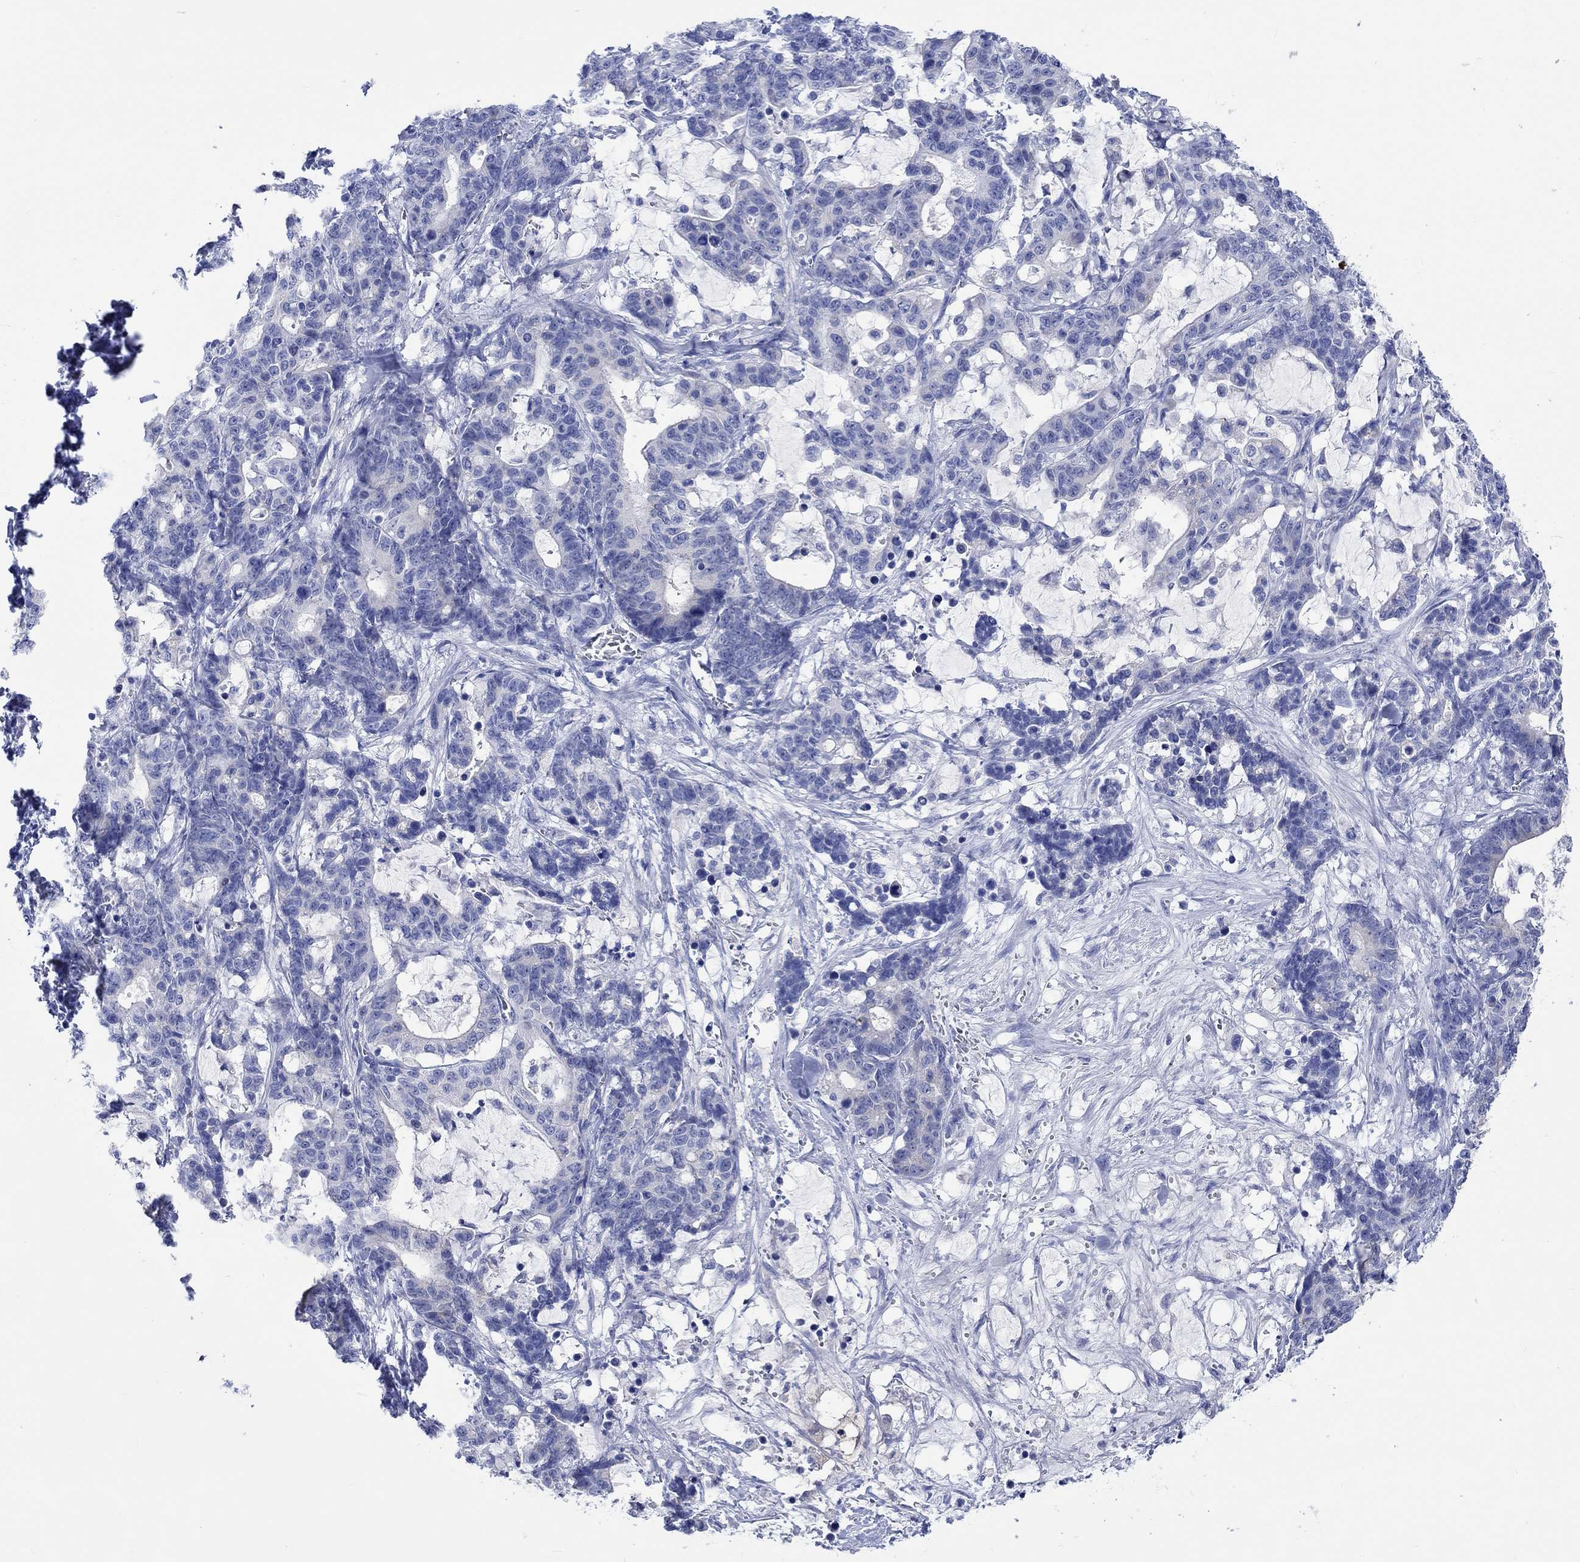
{"staining": {"intensity": "negative", "quantity": "none", "location": "none"}, "tissue": "stomach cancer", "cell_type": "Tumor cells", "image_type": "cancer", "snomed": [{"axis": "morphology", "description": "Normal tissue, NOS"}, {"axis": "morphology", "description": "Adenocarcinoma, NOS"}, {"axis": "topography", "description": "Stomach"}], "caption": "Tumor cells show no significant staining in stomach cancer (adenocarcinoma). (Brightfield microscopy of DAB immunohistochemistry at high magnification).", "gene": "CPLX2", "patient": {"sex": "female", "age": 64}}